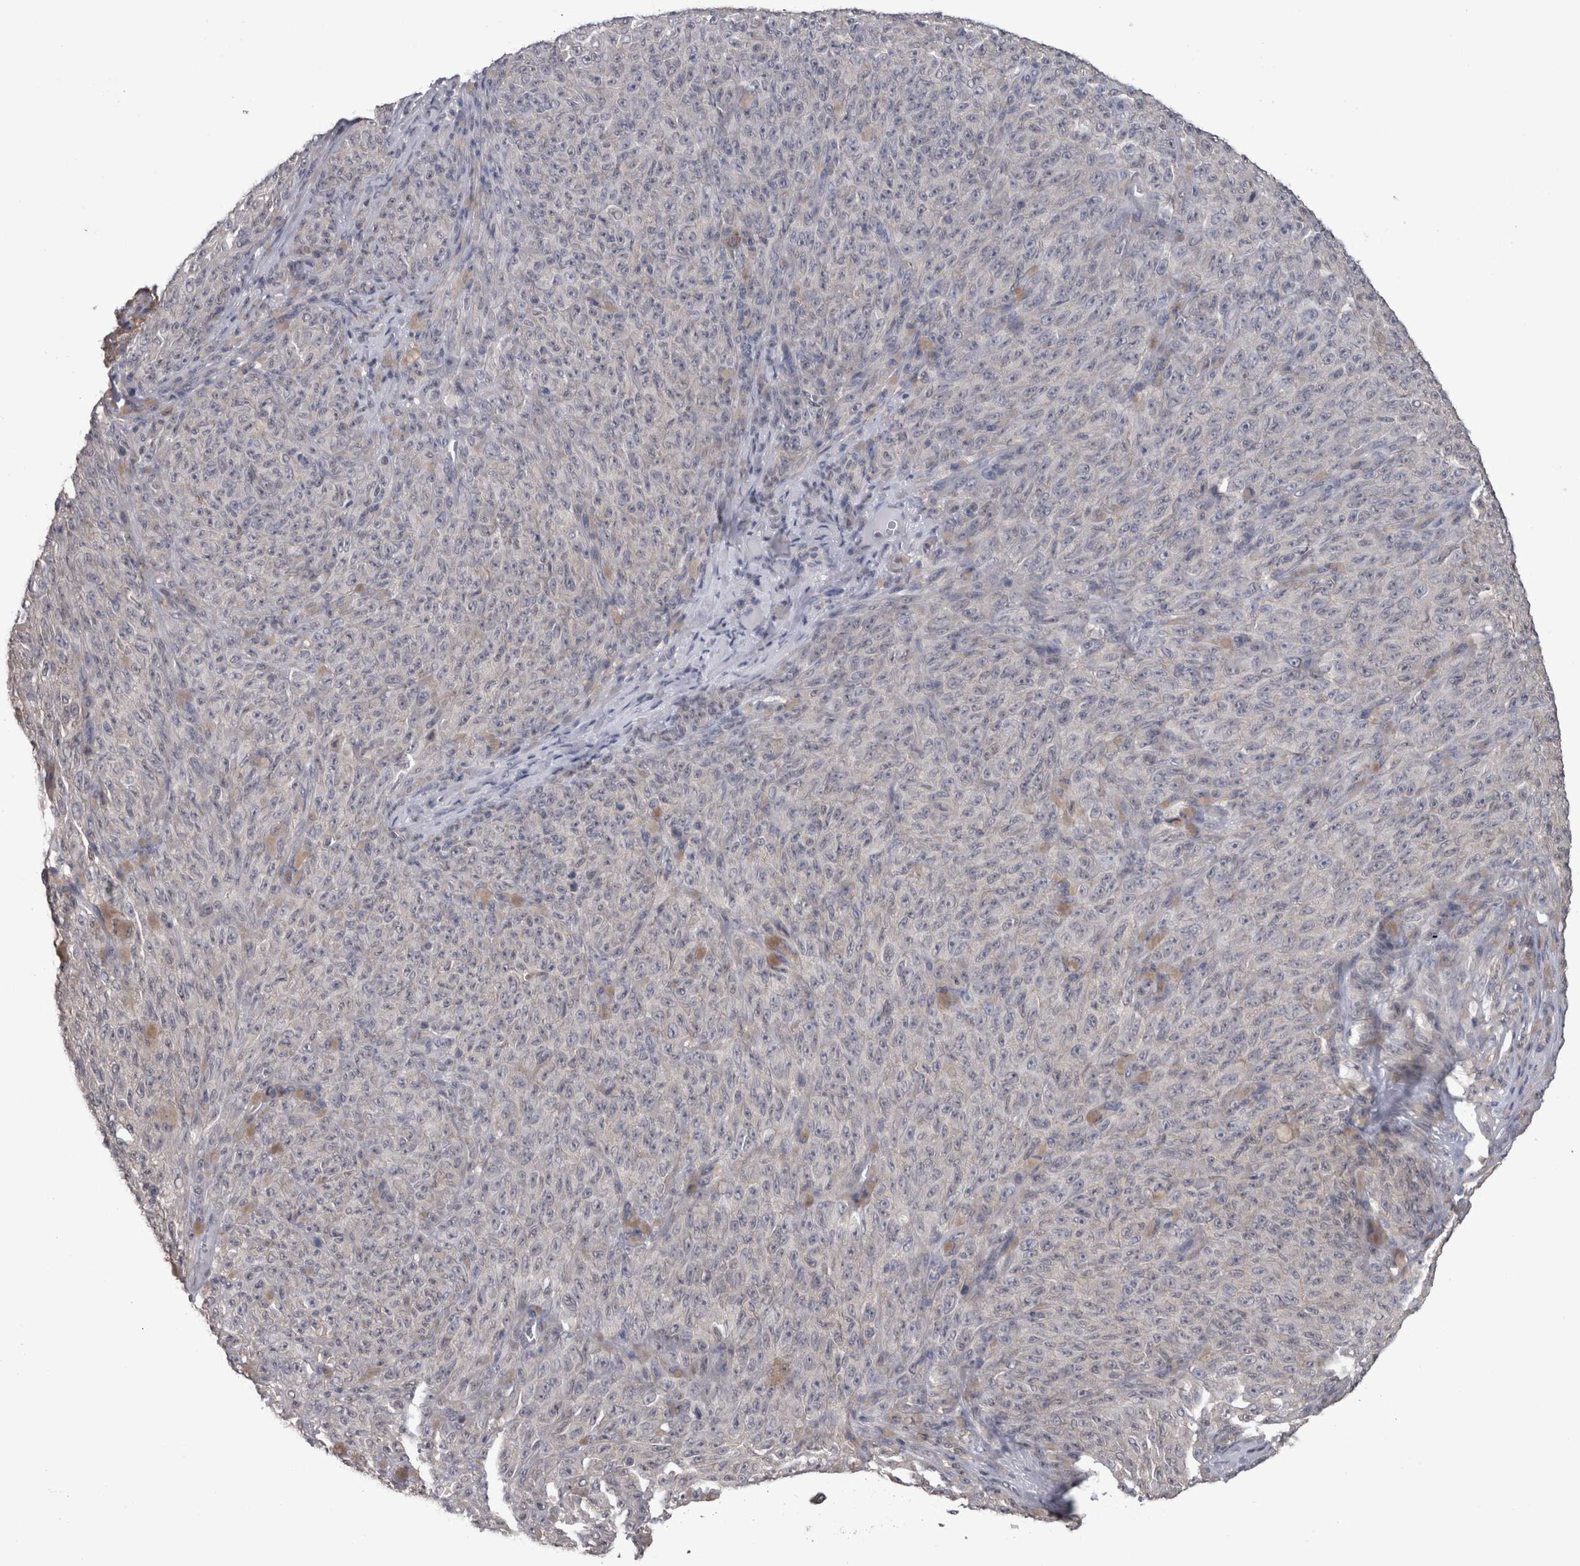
{"staining": {"intensity": "negative", "quantity": "none", "location": "none"}, "tissue": "melanoma", "cell_type": "Tumor cells", "image_type": "cancer", "snomed": [{"axis": "morphology", "description": "Malignant melanoma, NOS"}, {"axis": "topography", "description": "Skin"}], "caption": "The immunohistochemistry histopathology image has no significant positivity in tumor cells of melanoma tissue. (DAB (3,3'-diaminobenzidine) IHC with hematoxylin counter stain).", "gene": "DDX6", "patient": {"sex": "female", "age": 82}}